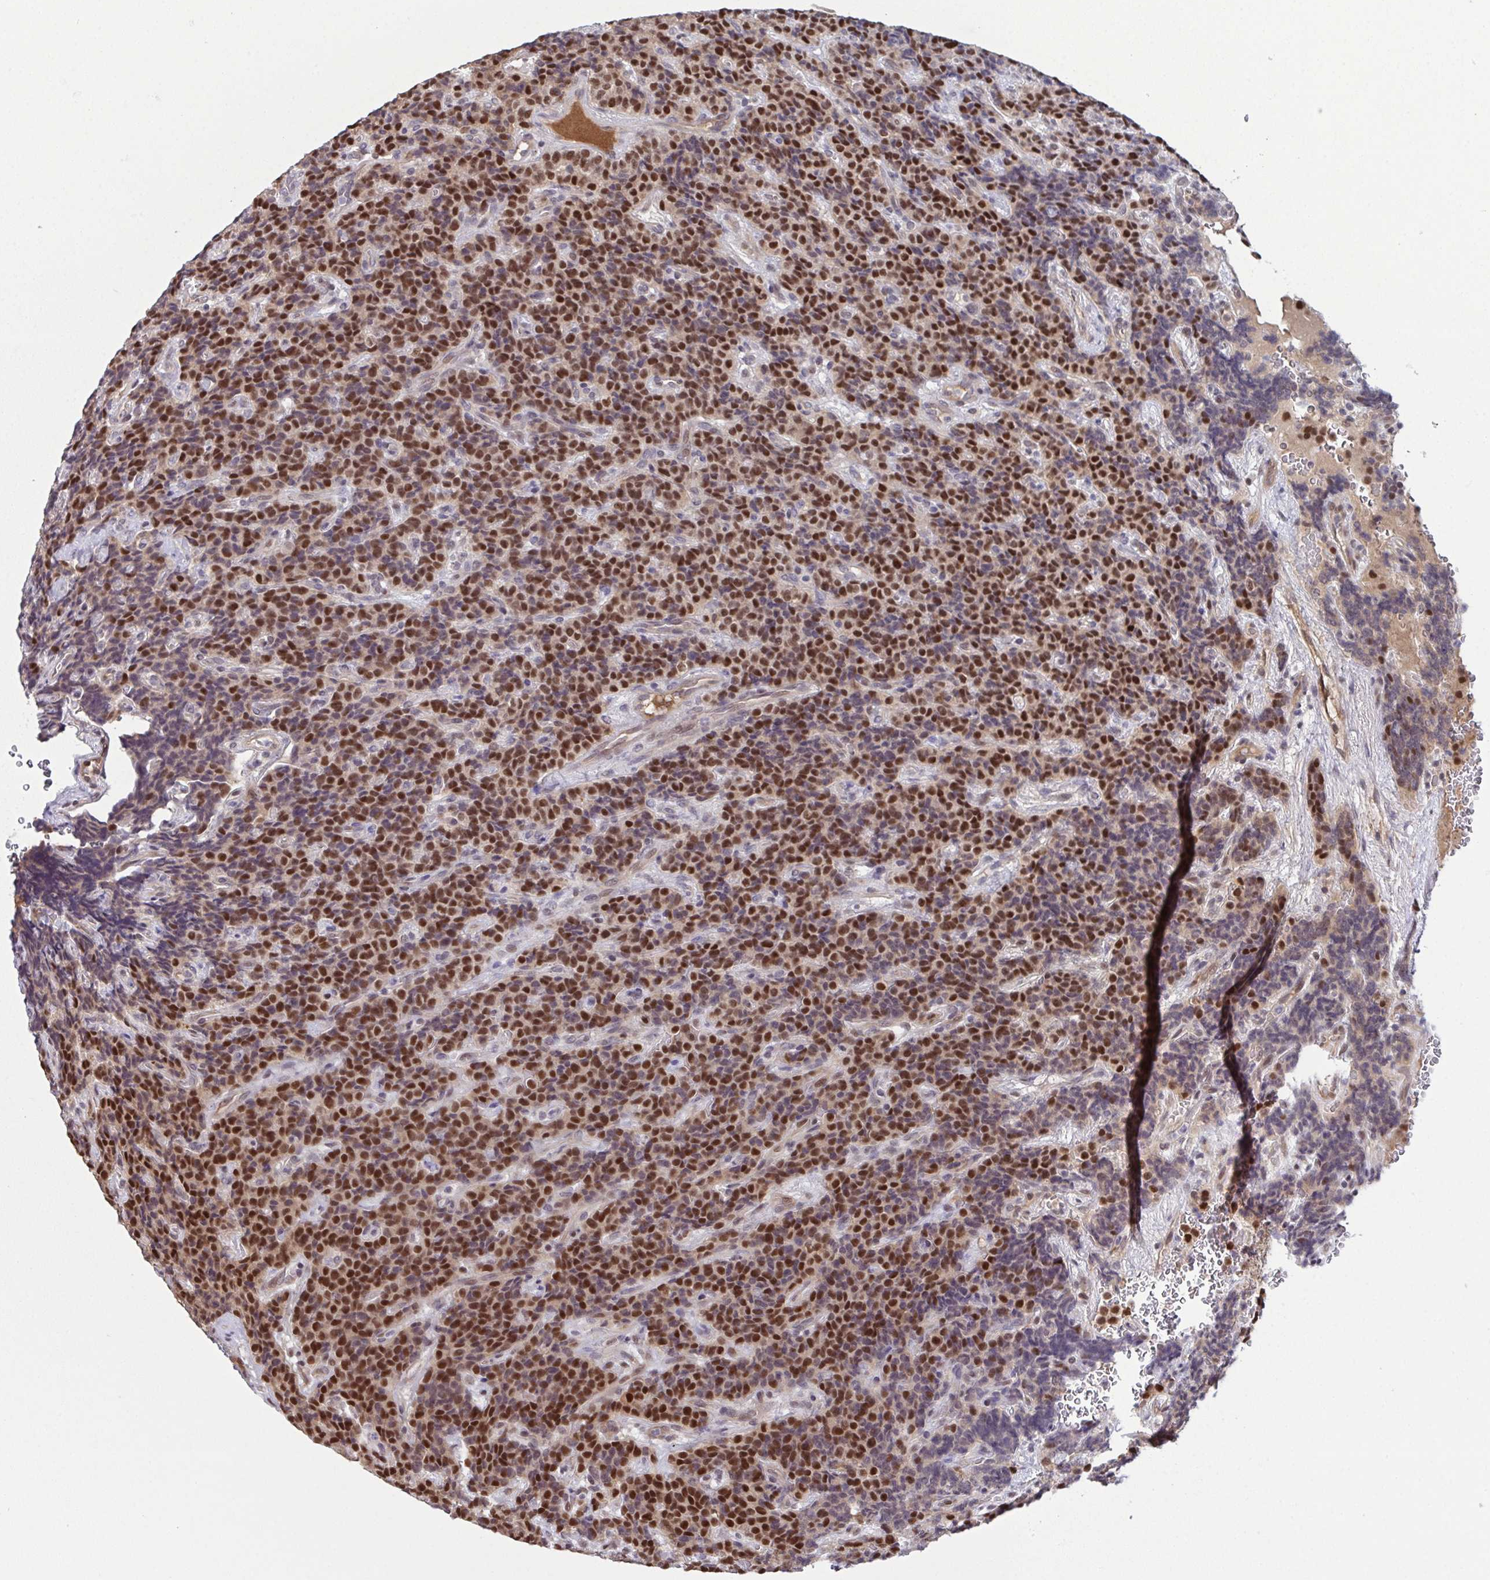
{"staining": {"intensity": "strong", "quantity": ">75%", "location": "nuclear"}, "tissue": "carcinoid", "cell_type": "Tumor cells", "image_type": "cancer", "snomed": [{"axis": "morphology", "description": "Carcinoid, malignant, NOS"}, {"axis": "topography", "description": "Pancreas"}], "caption": "IHC (DAB) staining of human carcinoid (malignant) reveals strong nuclear protein expression in approximately >75% of tumor cells. Using DAB (3,3'-diaminobenzidine) (brown) and hematoxylin (blue) stains, captured at high magnification using brightfield microscopy.", "gene": "DNAJB1", "patient": {"sex": "male", "age": 36}}